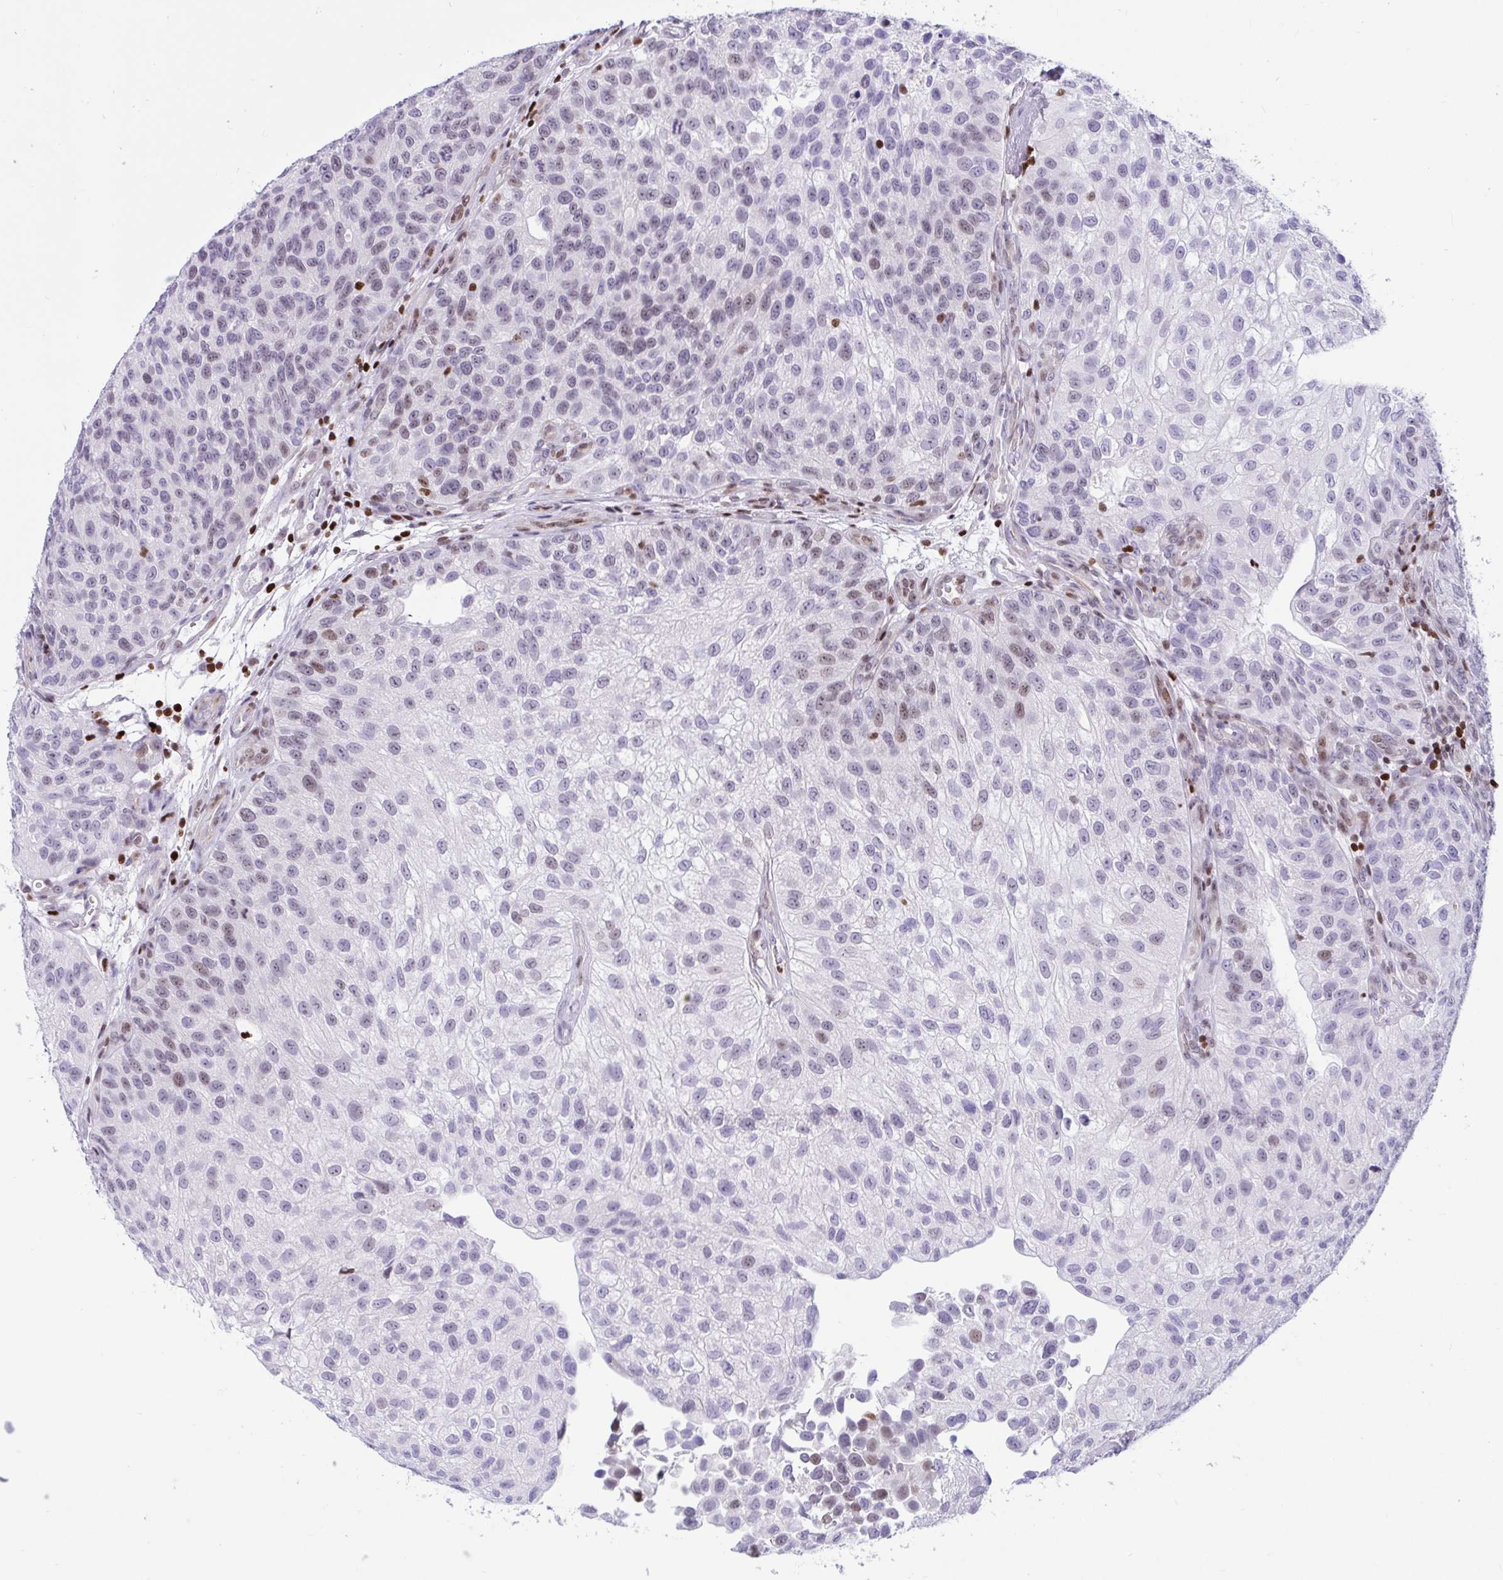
{"staining": {"intensity": "weak", "quantity": "<25%", "location": "nuclear"}, "tissue": "urothelial cancer", "cell_type": "Tumor cells", "image_type": "cancer", "snomed": [{"axis": "morphology", "description": "Urothelial carcinoma, NOS"}, {"axis": "topography", "description": "Urinary bladder"}], "caption": "The micrograph shows no significant positivity in tumor cells of urothelial cancer.", "gene": "HMGB2", "patient": {"sex": "male", "age": 87}}